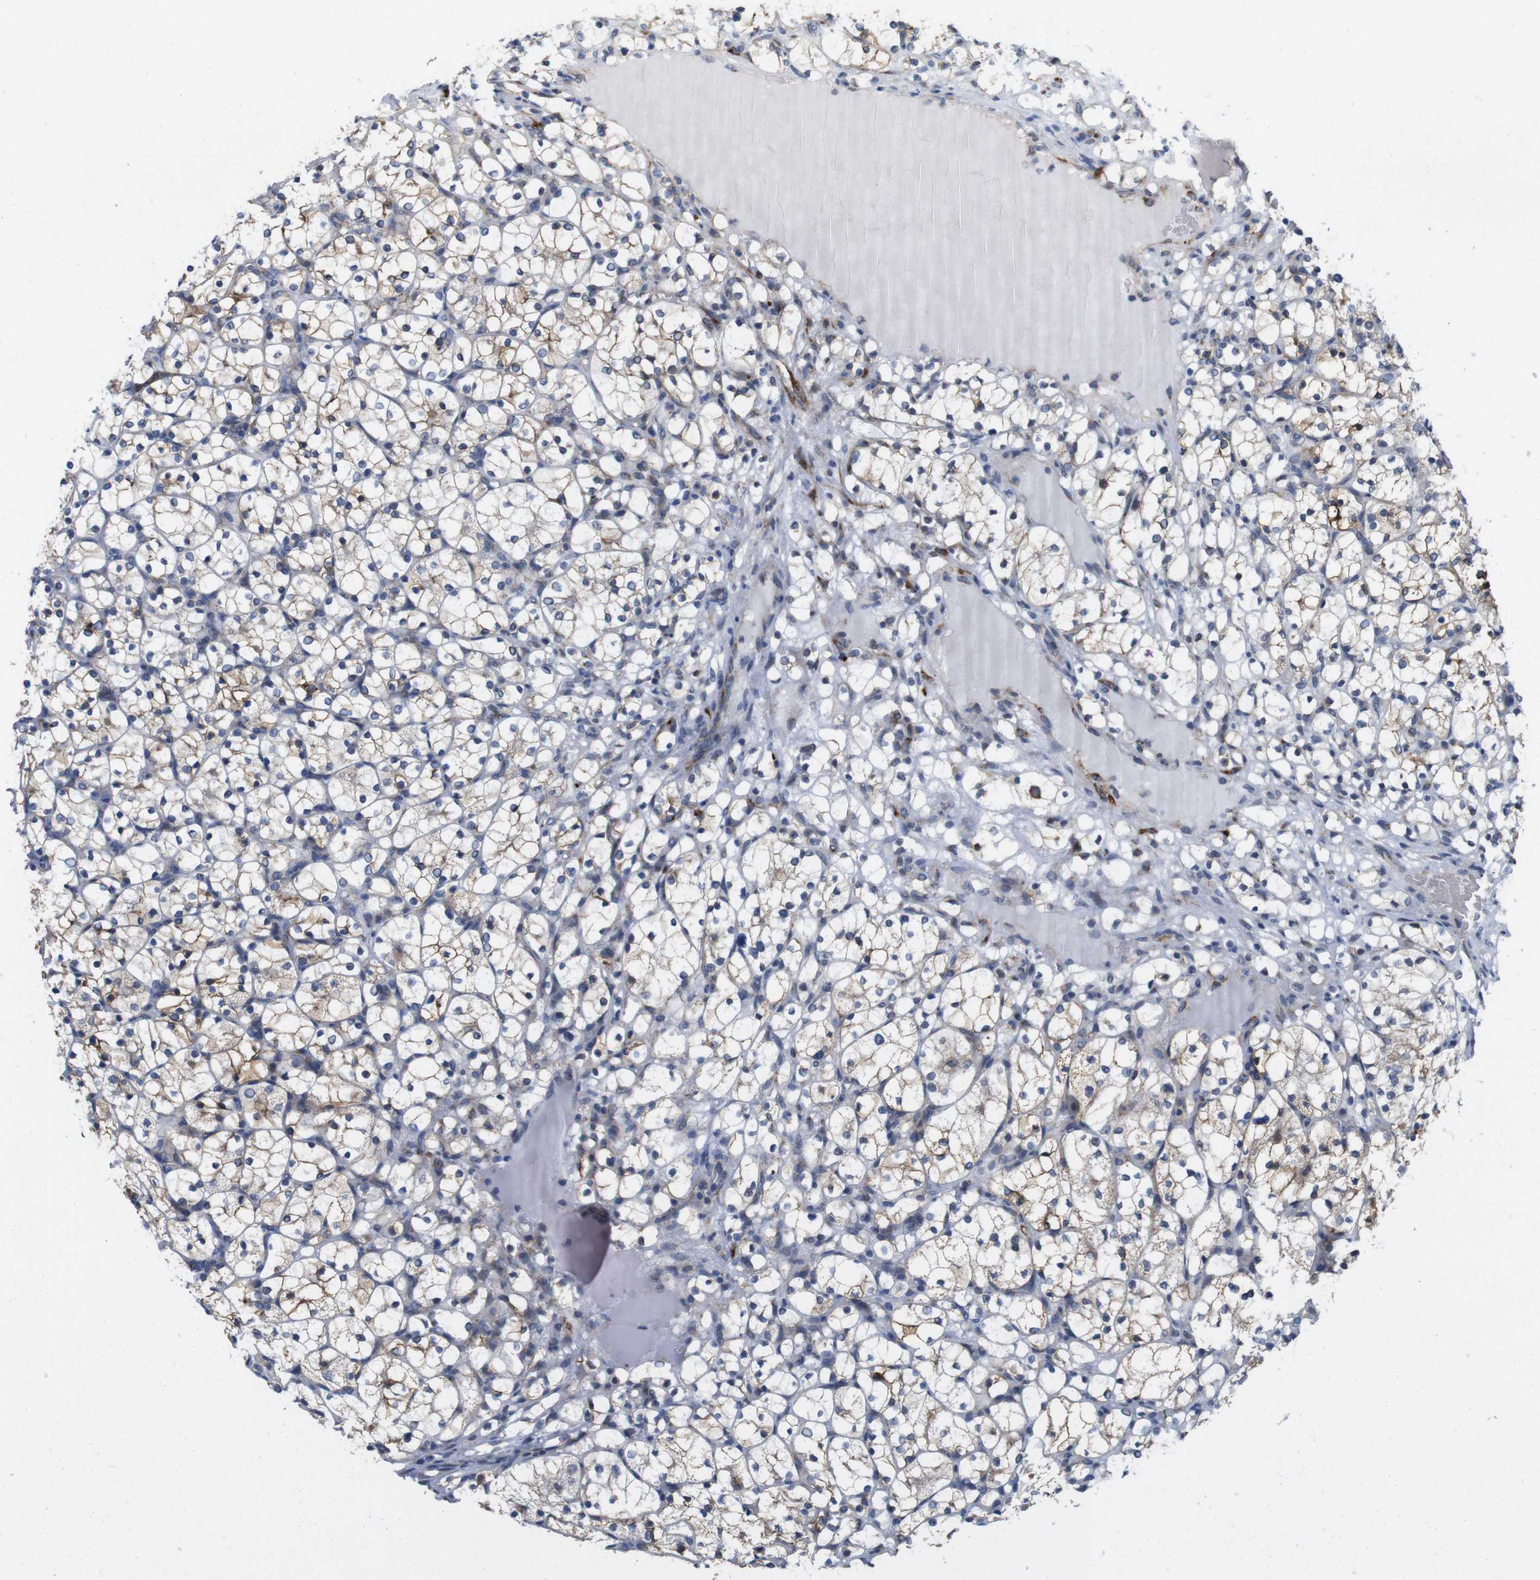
{"staining": {"intensity": "moderate", "quantity": "25%-75%", "location": "cytoplasmic/membranous"}, "tissue": "renal cancer", "cell_type": "Tumor cells", "image_type": "cancer", "snomed": [{"axis": "morphology", "description": "Adenocarcinoma, NOS"}, {"axis": "topography", "description": "Kidney"}], "caption": "The image displays a brown stain indicating the presence of a protein in the cytoplasmic/membranous of tumor cells in renal cancer (adenocarcinoma).", "gene": "EFCAB14", "patient": {"sex": "female", "age": 69}}